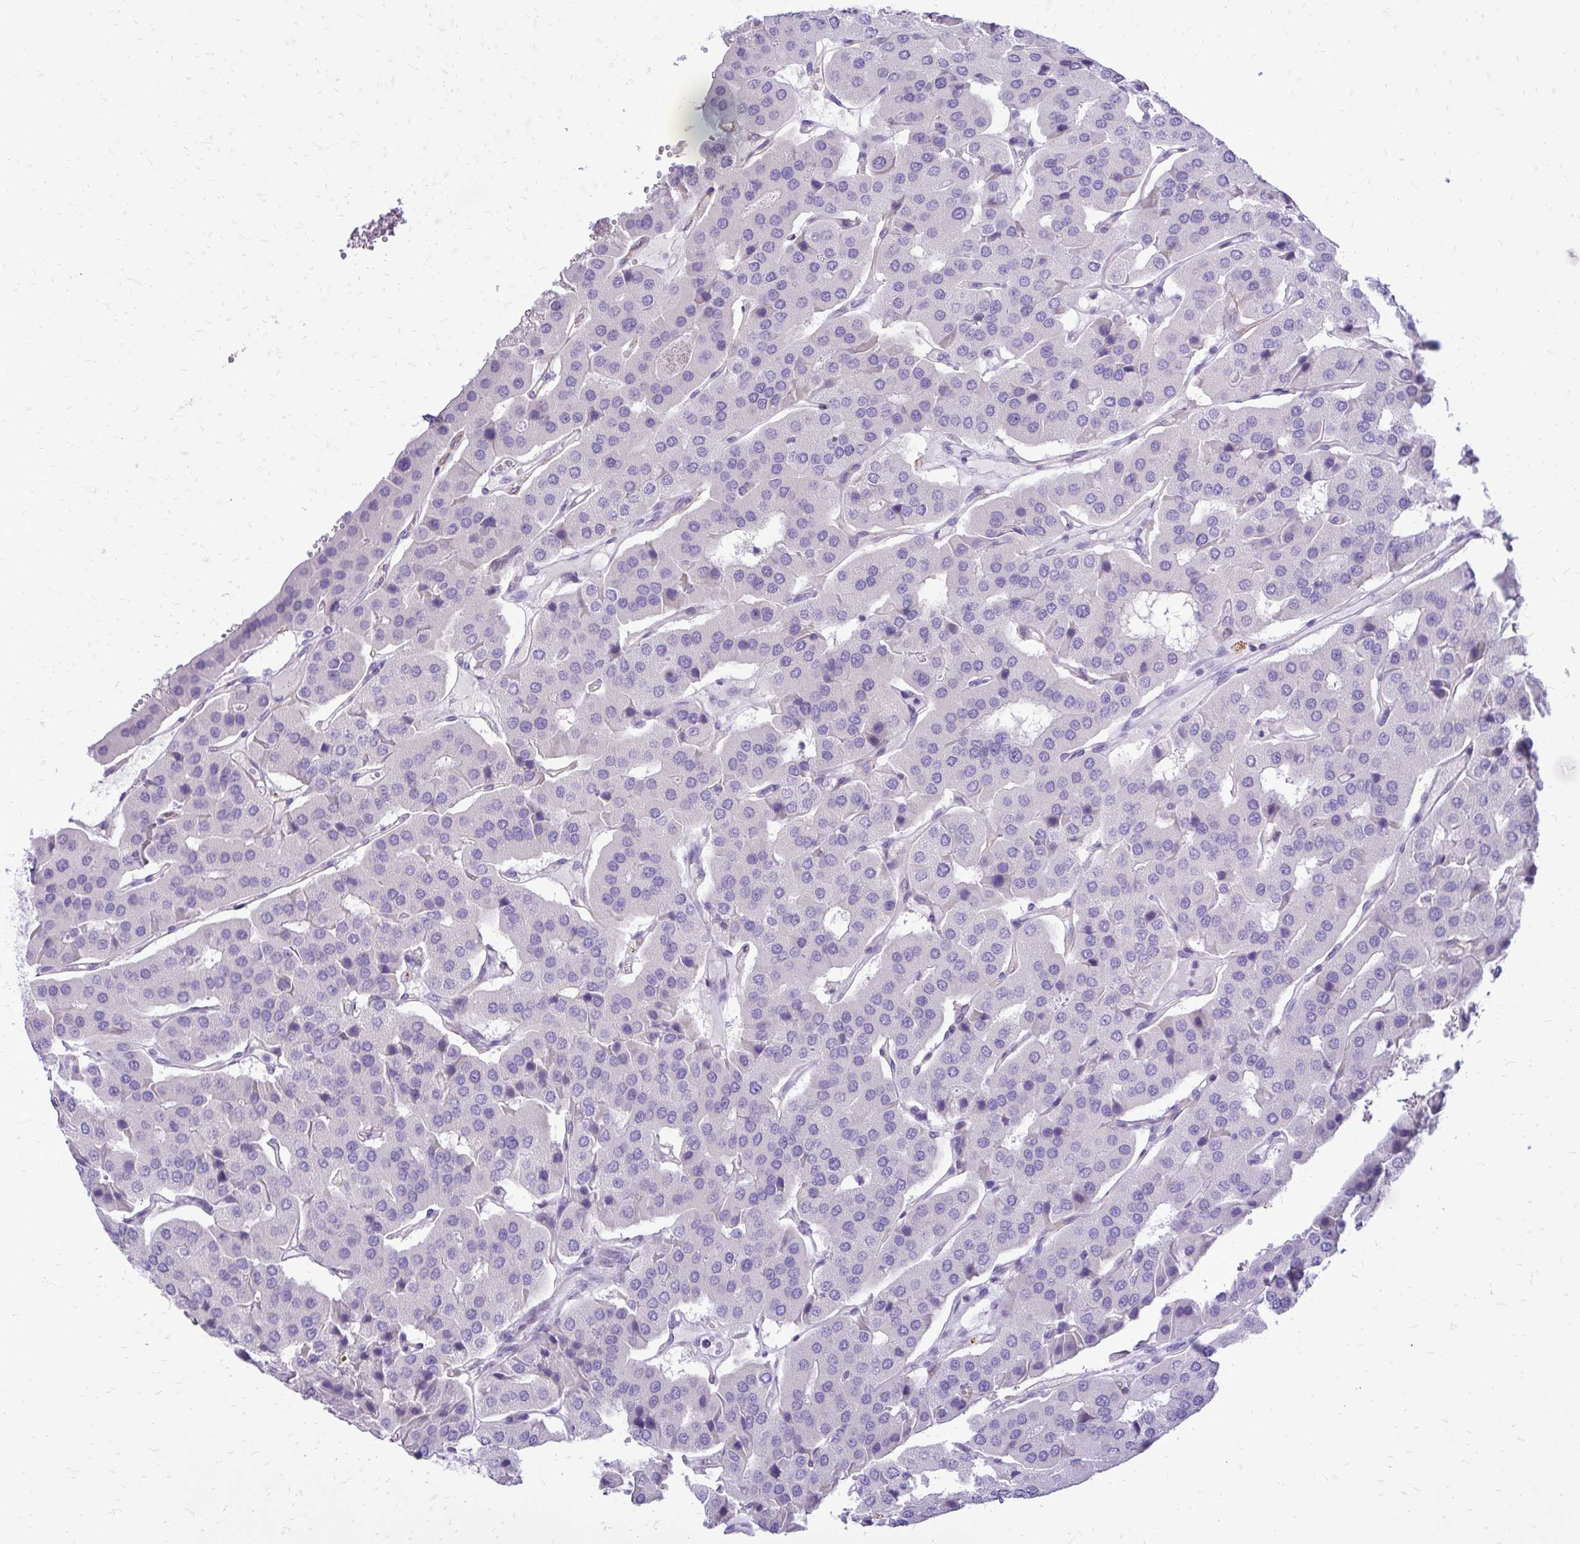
{"staining": {"intensity": "negative", "quantity": "none", "location": "none"}, "tissue": "parathyroid gland", "cell_type": "Glandular cells", "image_type": "normal", "snomed": [{"axis": "morphology", "description": "Normal tissue, NOS"}, {"axis": "morphology", "description": "Adenoma, NOS"}, {"axis": "topography", "description": "Parathyroid gland"}], "caption": "IHC image of normal parathyroid gland stained for a protein (brown), which demonstrates no expression in glandular cells. Nuclei are stained in blue.", "gene": "PELI3", "patient": {"sex": "female", "age": 86}}